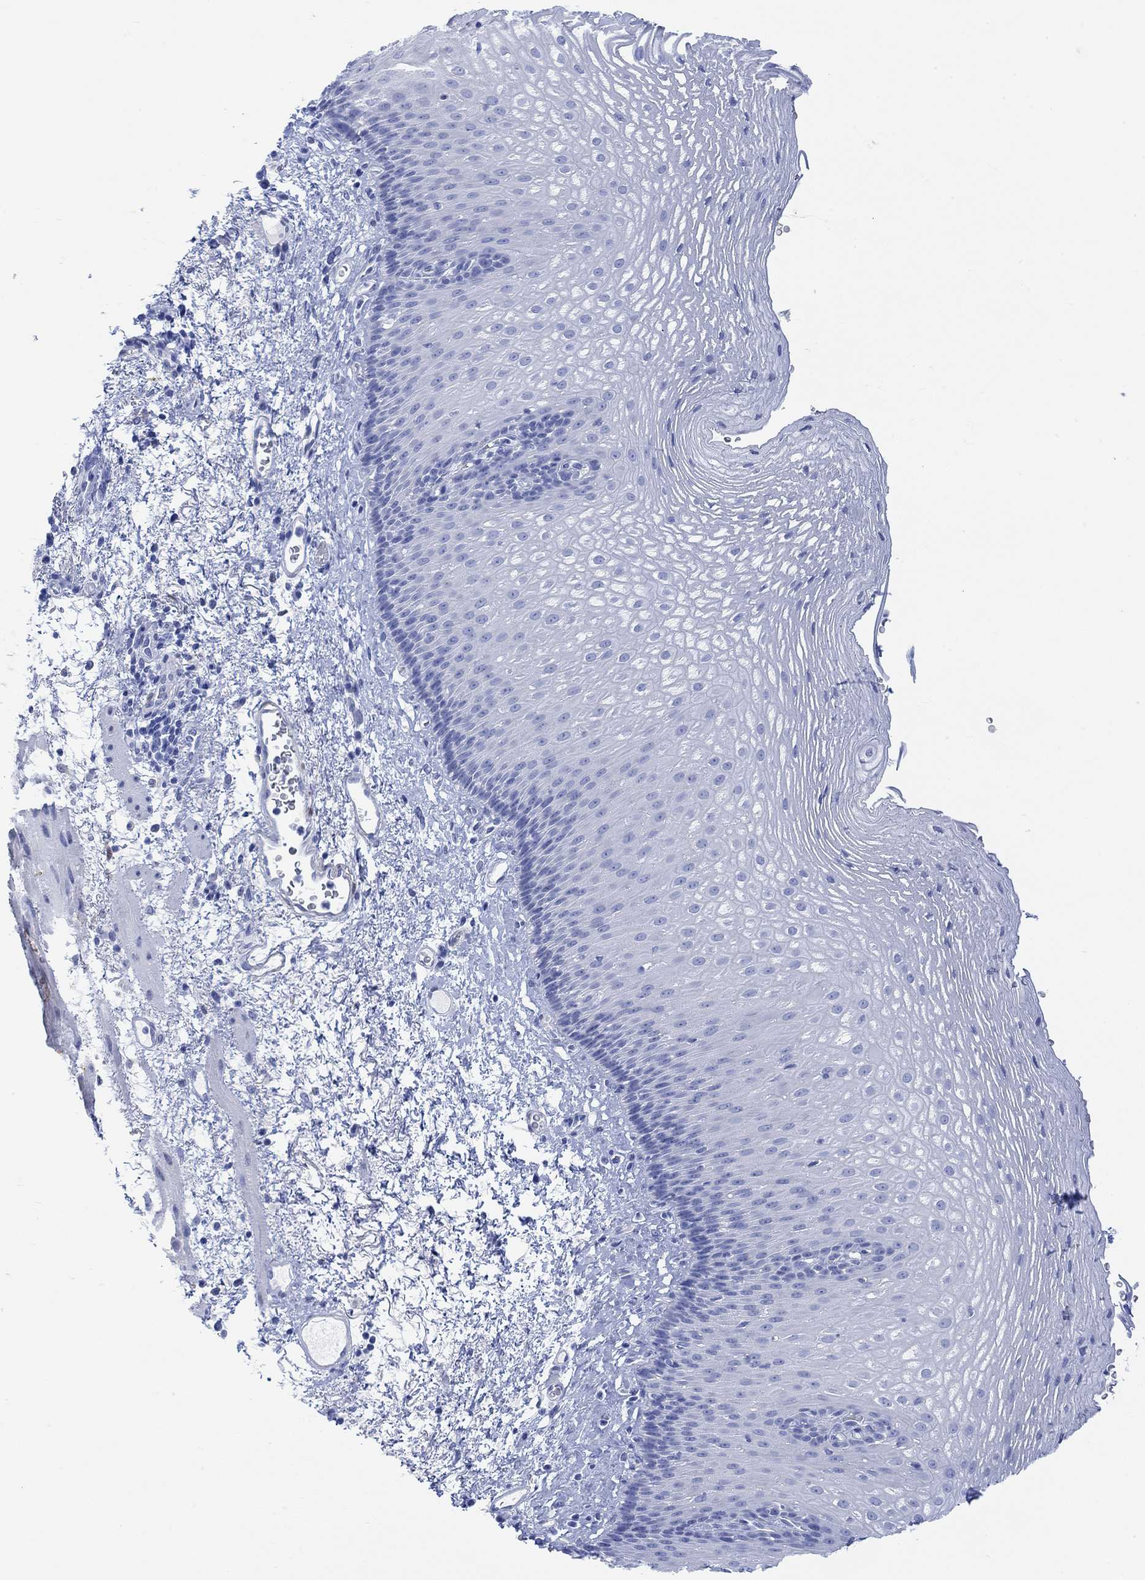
{"staining": {"intensity": "negative", "quantity": "none", "location": "none"}, "tissue": "esophagus", "cell_type": "Squamous epithelial cells", "image_type": "normal", "snomed": [{"axis": "morphology", "description": "Normal tissue, NOS"}, {"axis": "topography", "description": "Esophagus"}], "caption": "This is an immunohistochemistry photomicrograph of benign human esophagus. There is no staining in squamous epithelial cells.", "gene": "TPPP3", "patient": {"sex": "male", "age": 76}}